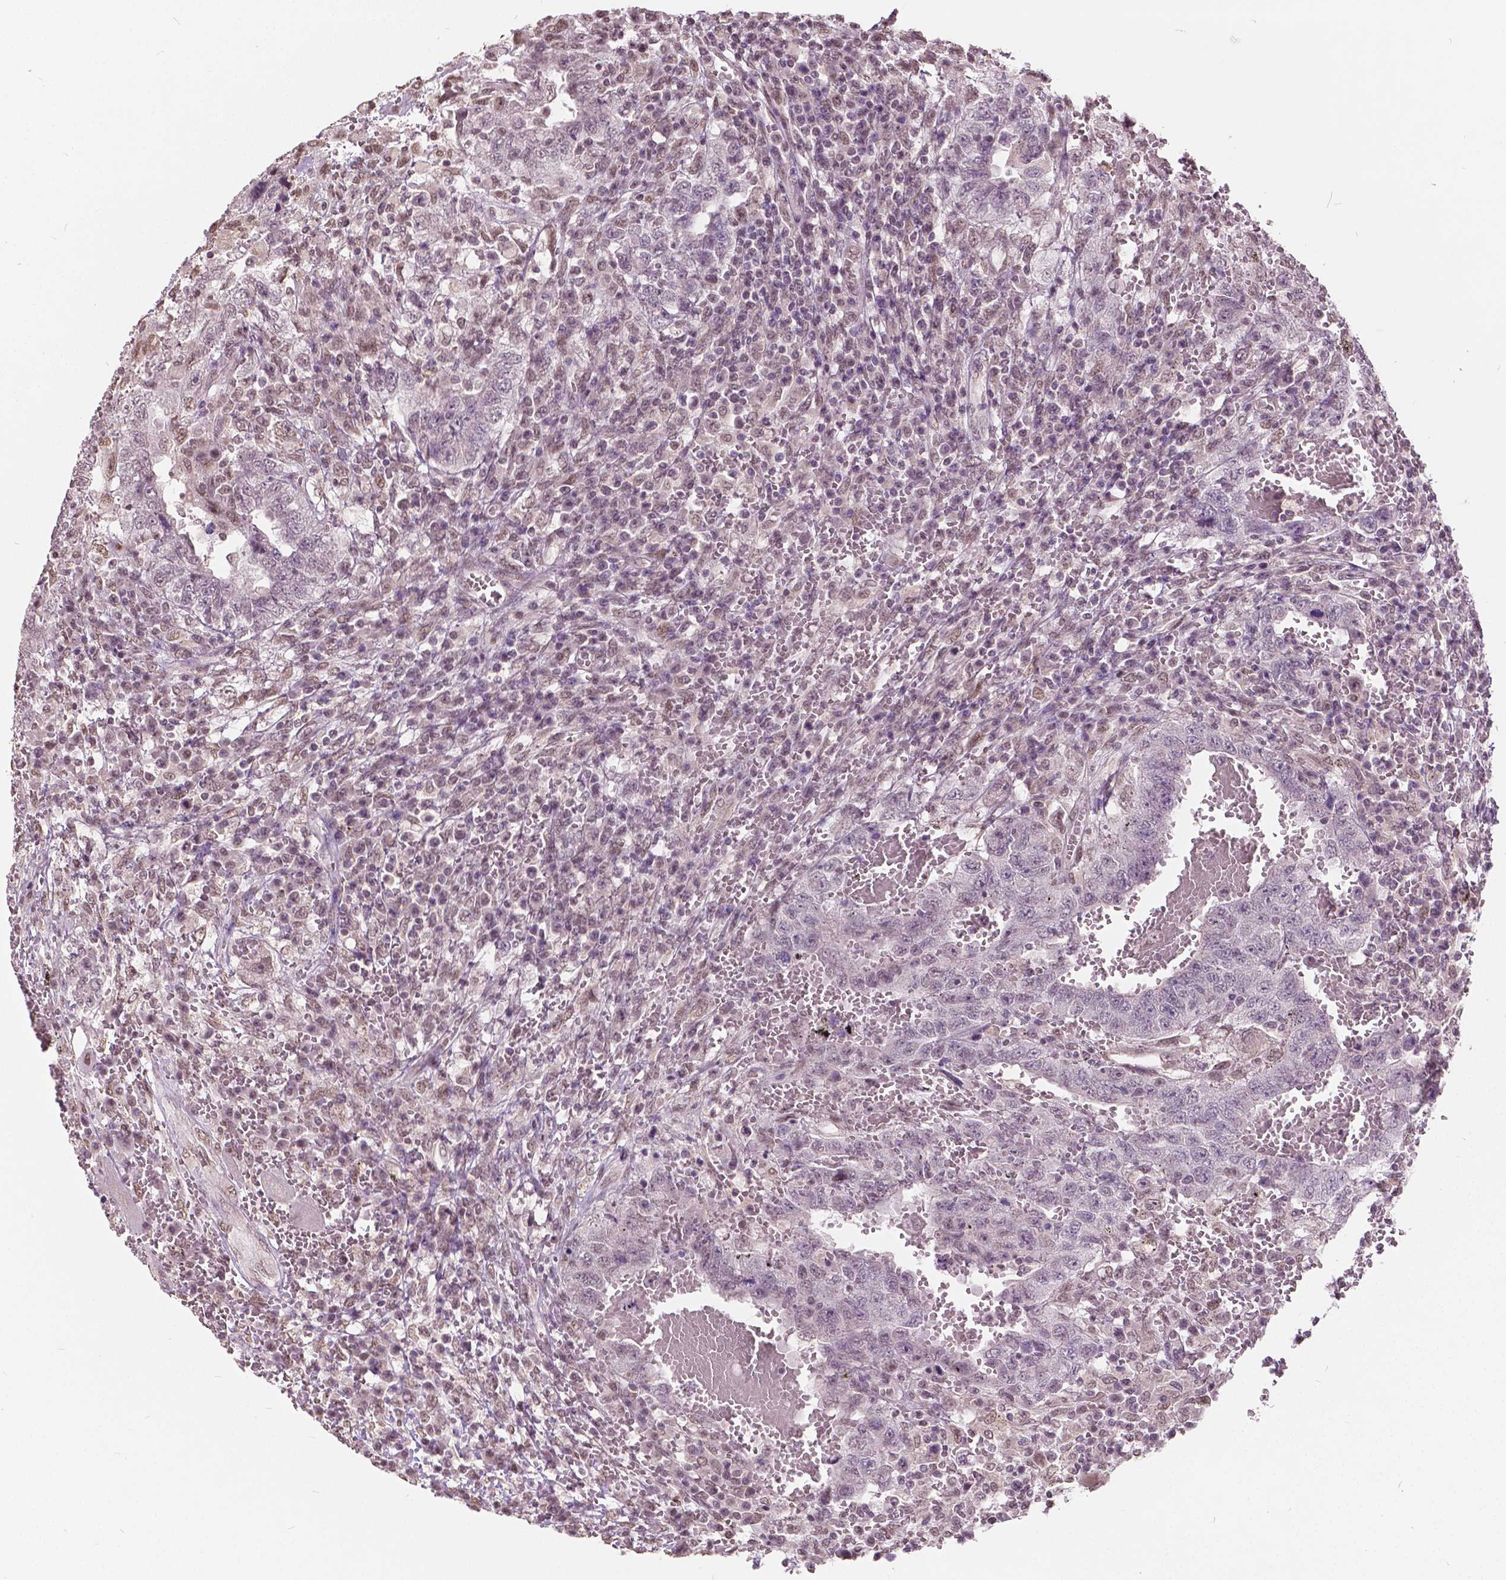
{"staining": {"intensity": "weak", "quantity": ">75%", "location": "nuclear"}, "tissue": "testis cancer", "cell_type": "Tumor cells", "image_type": "cancer", "snomed": [{"axis": "morphology", "description": "Carcinoma, Embryonal, NOS"}, {"axis": "topography", "description": "Testis"}], "caption": "Testis cancer stained for a protein demonstrates weak nuclear positivity in tumor cells.", "gene": "HOXA10", "patient": {"sex": "male", "age": 26}}